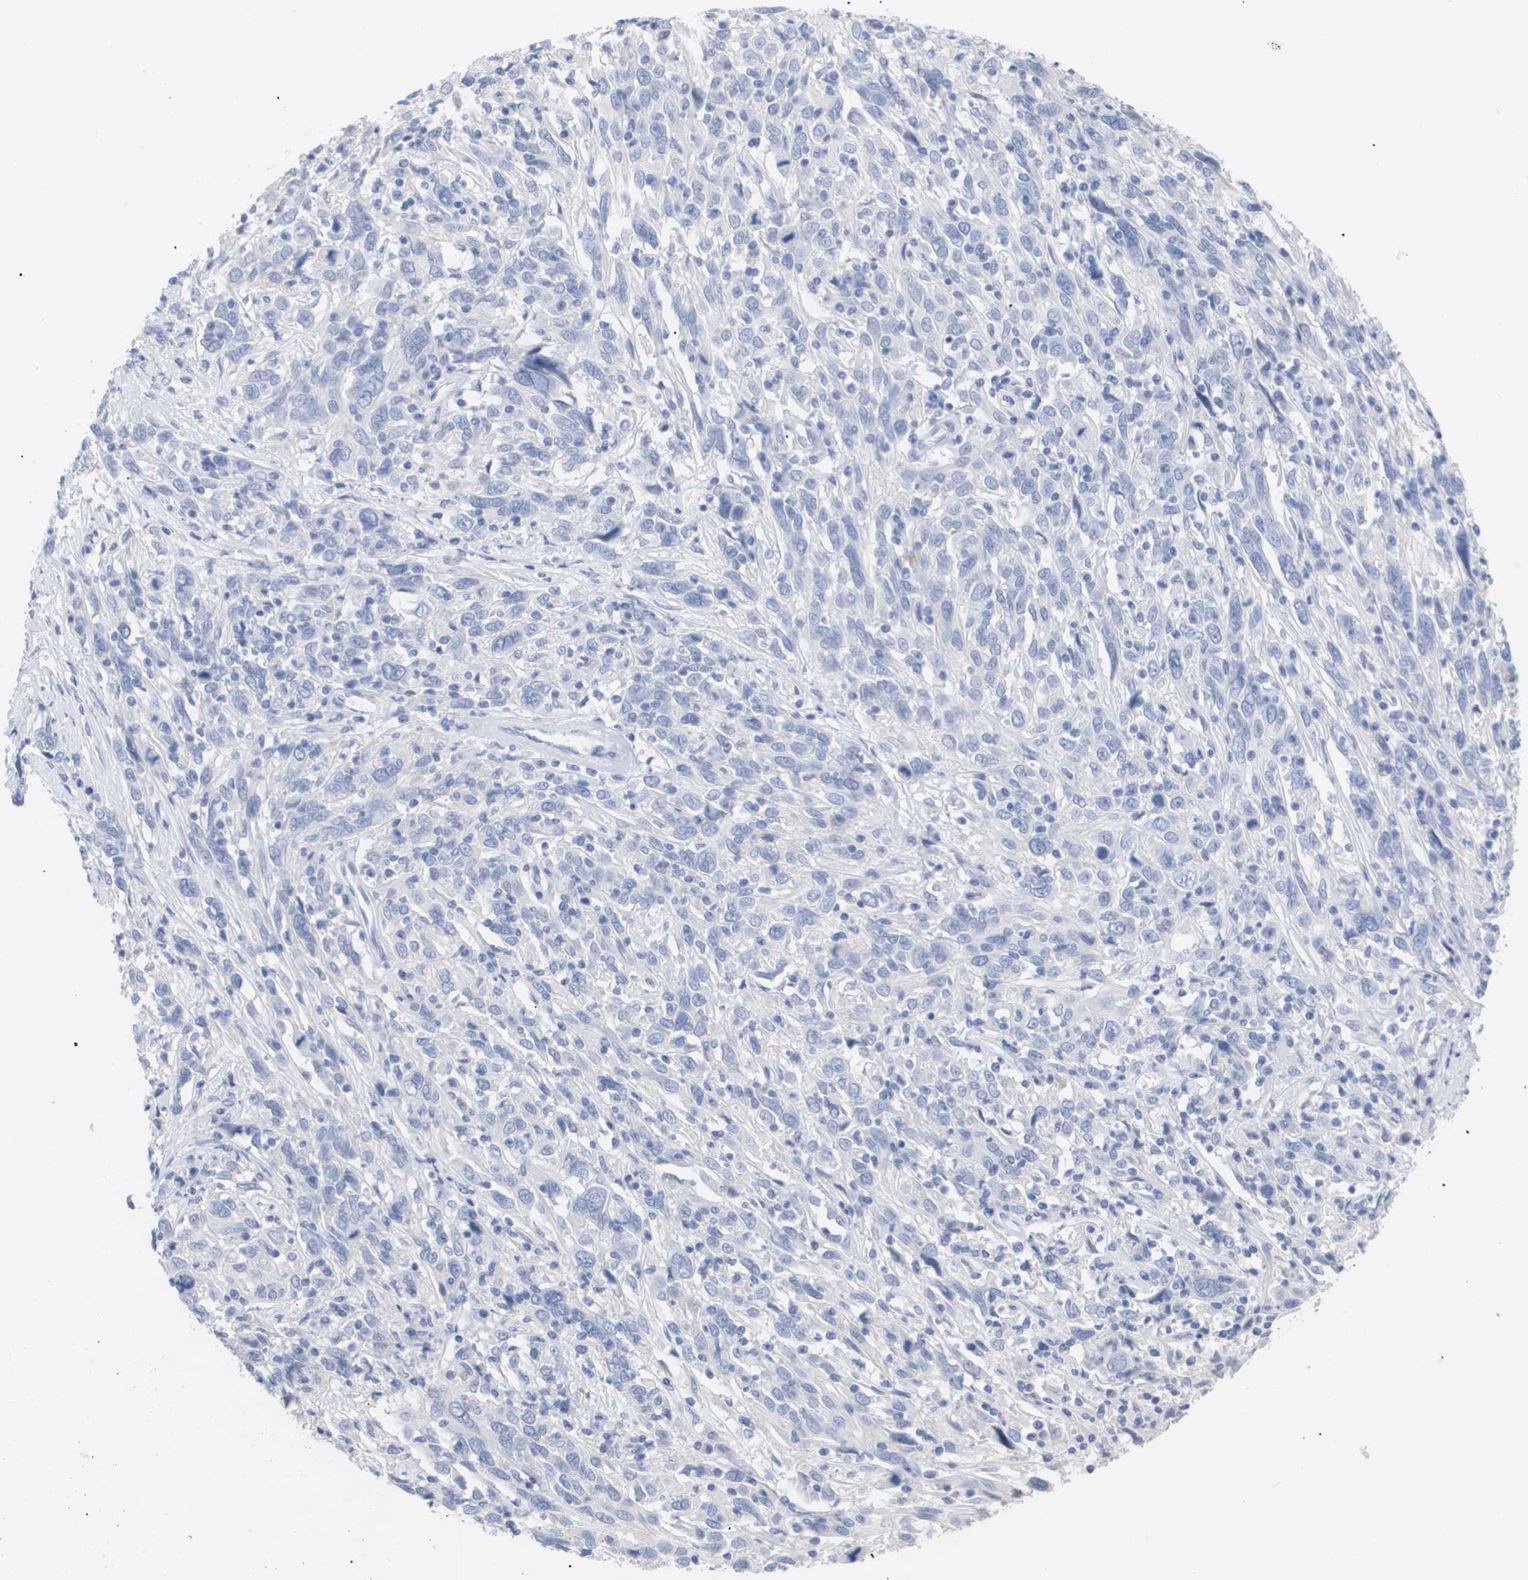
{"staining": {"intensity": "negative", "quantity": "none", "location": "none"}, "tissue": "cervical cancer", "cell_type": "Tumor cells", "image_type": "cancer", "snomed": [{"axis": "morphology", "description": "Squamous cell carcinoma, NOS"}, {"axis": "topography", "description": "Cervix"}], "caption": "This is a histopathology image of immunohistochemistry staining of cervical squamous cell carcinoma, which shows no positivity in tumor cells.", "gene": "CAV3", "patient": {"sex": "female", "age": 46}}